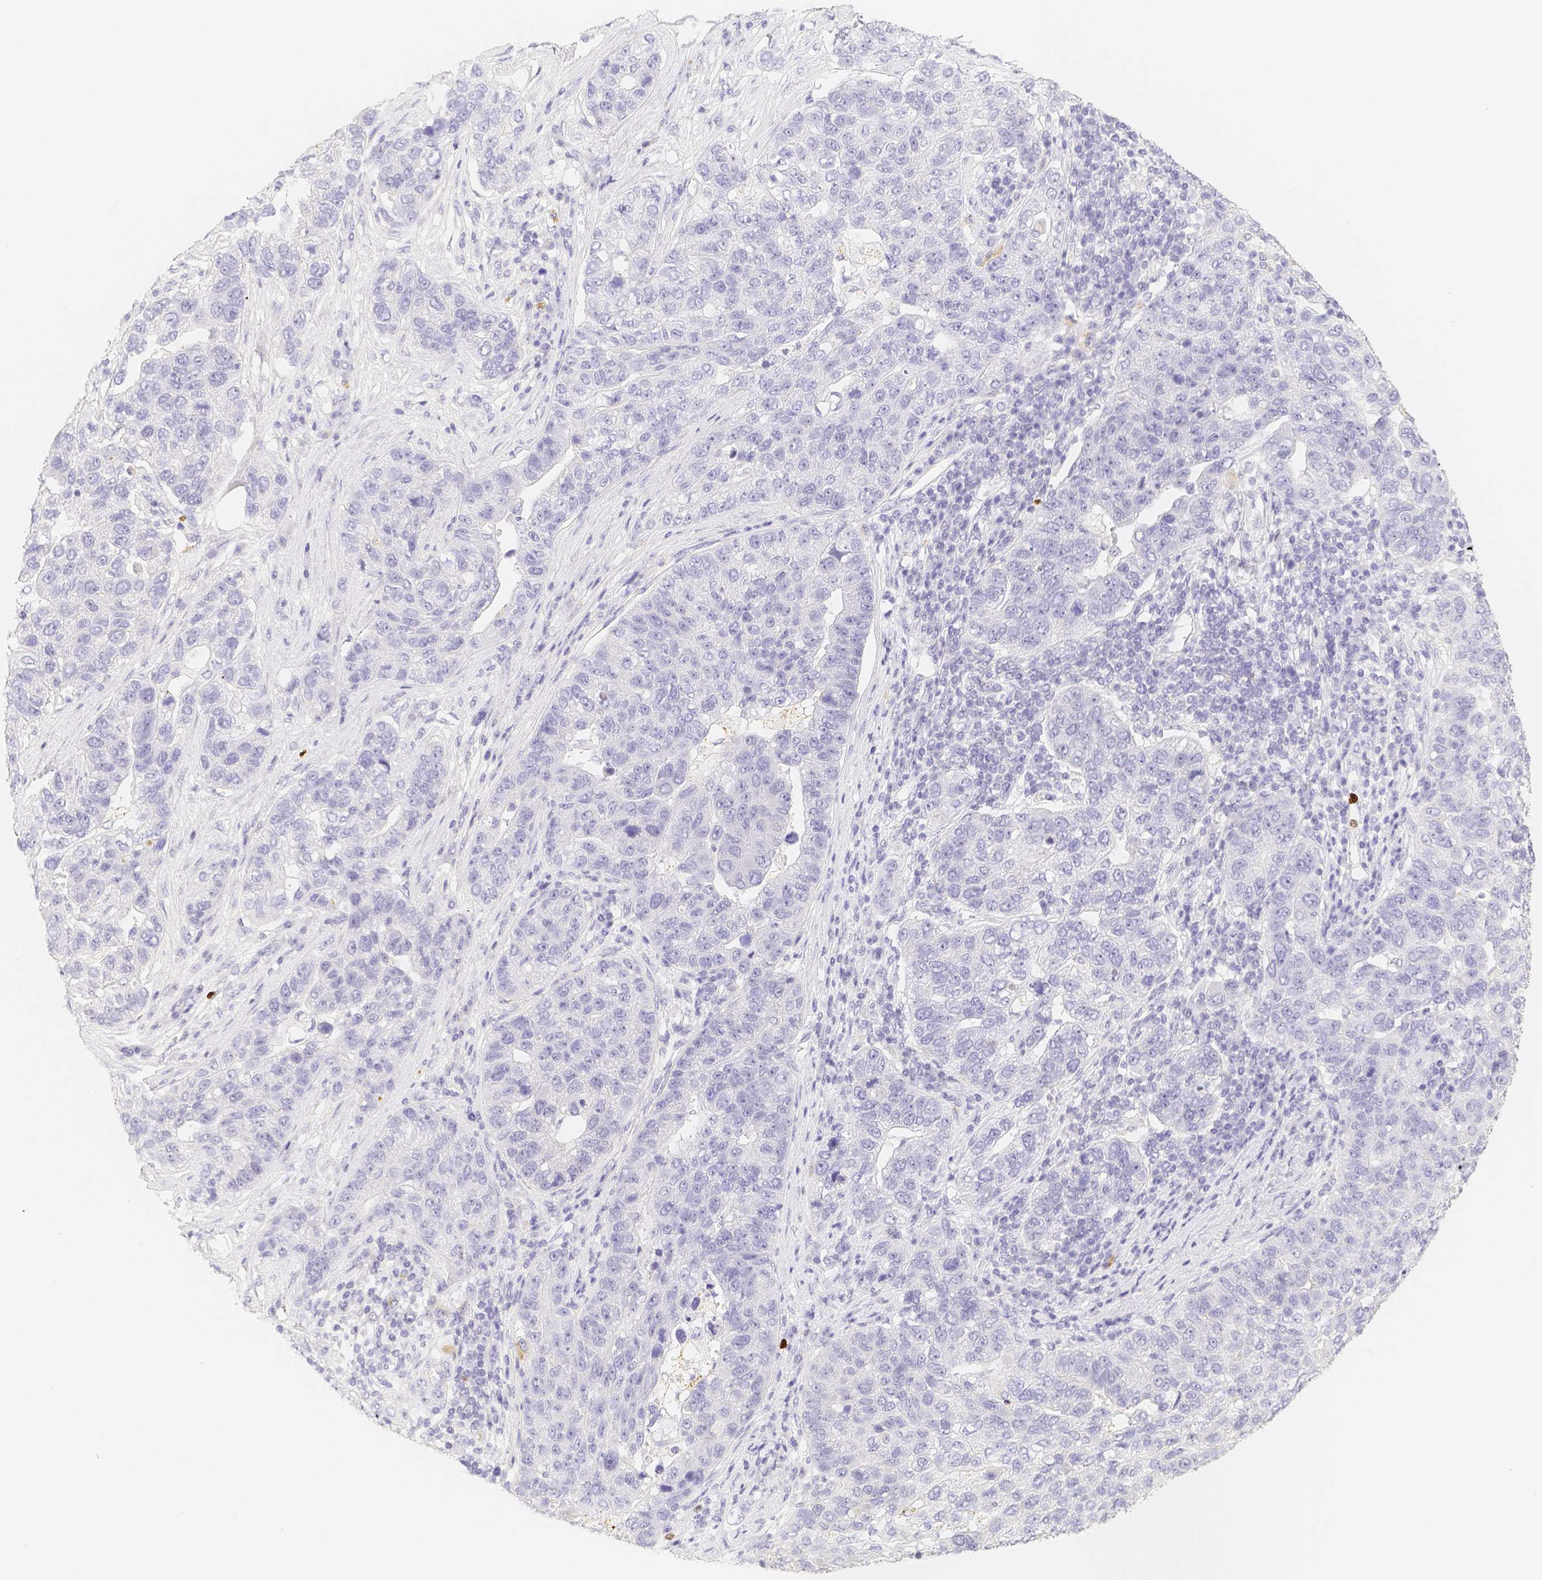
{"staining": {"intensity": "negative", "quantity": "none", "location": "none"}, "tissue": "pancreatic cancer", "cell_type": "Tumor cells", "image_type": "cancer", "snomed": [{"axis": "morphology", "description": "Adenocarcinoma, NOS"}, {"axis": "topography", "description": "Pancreas"}], "caption": "Immunohistochemical staining of pancreatic adenocarcinoma exhibits no significant positivity in tumor cells.", "gene": "PADI4", "patient": {"sex": "female", "age": 61}}